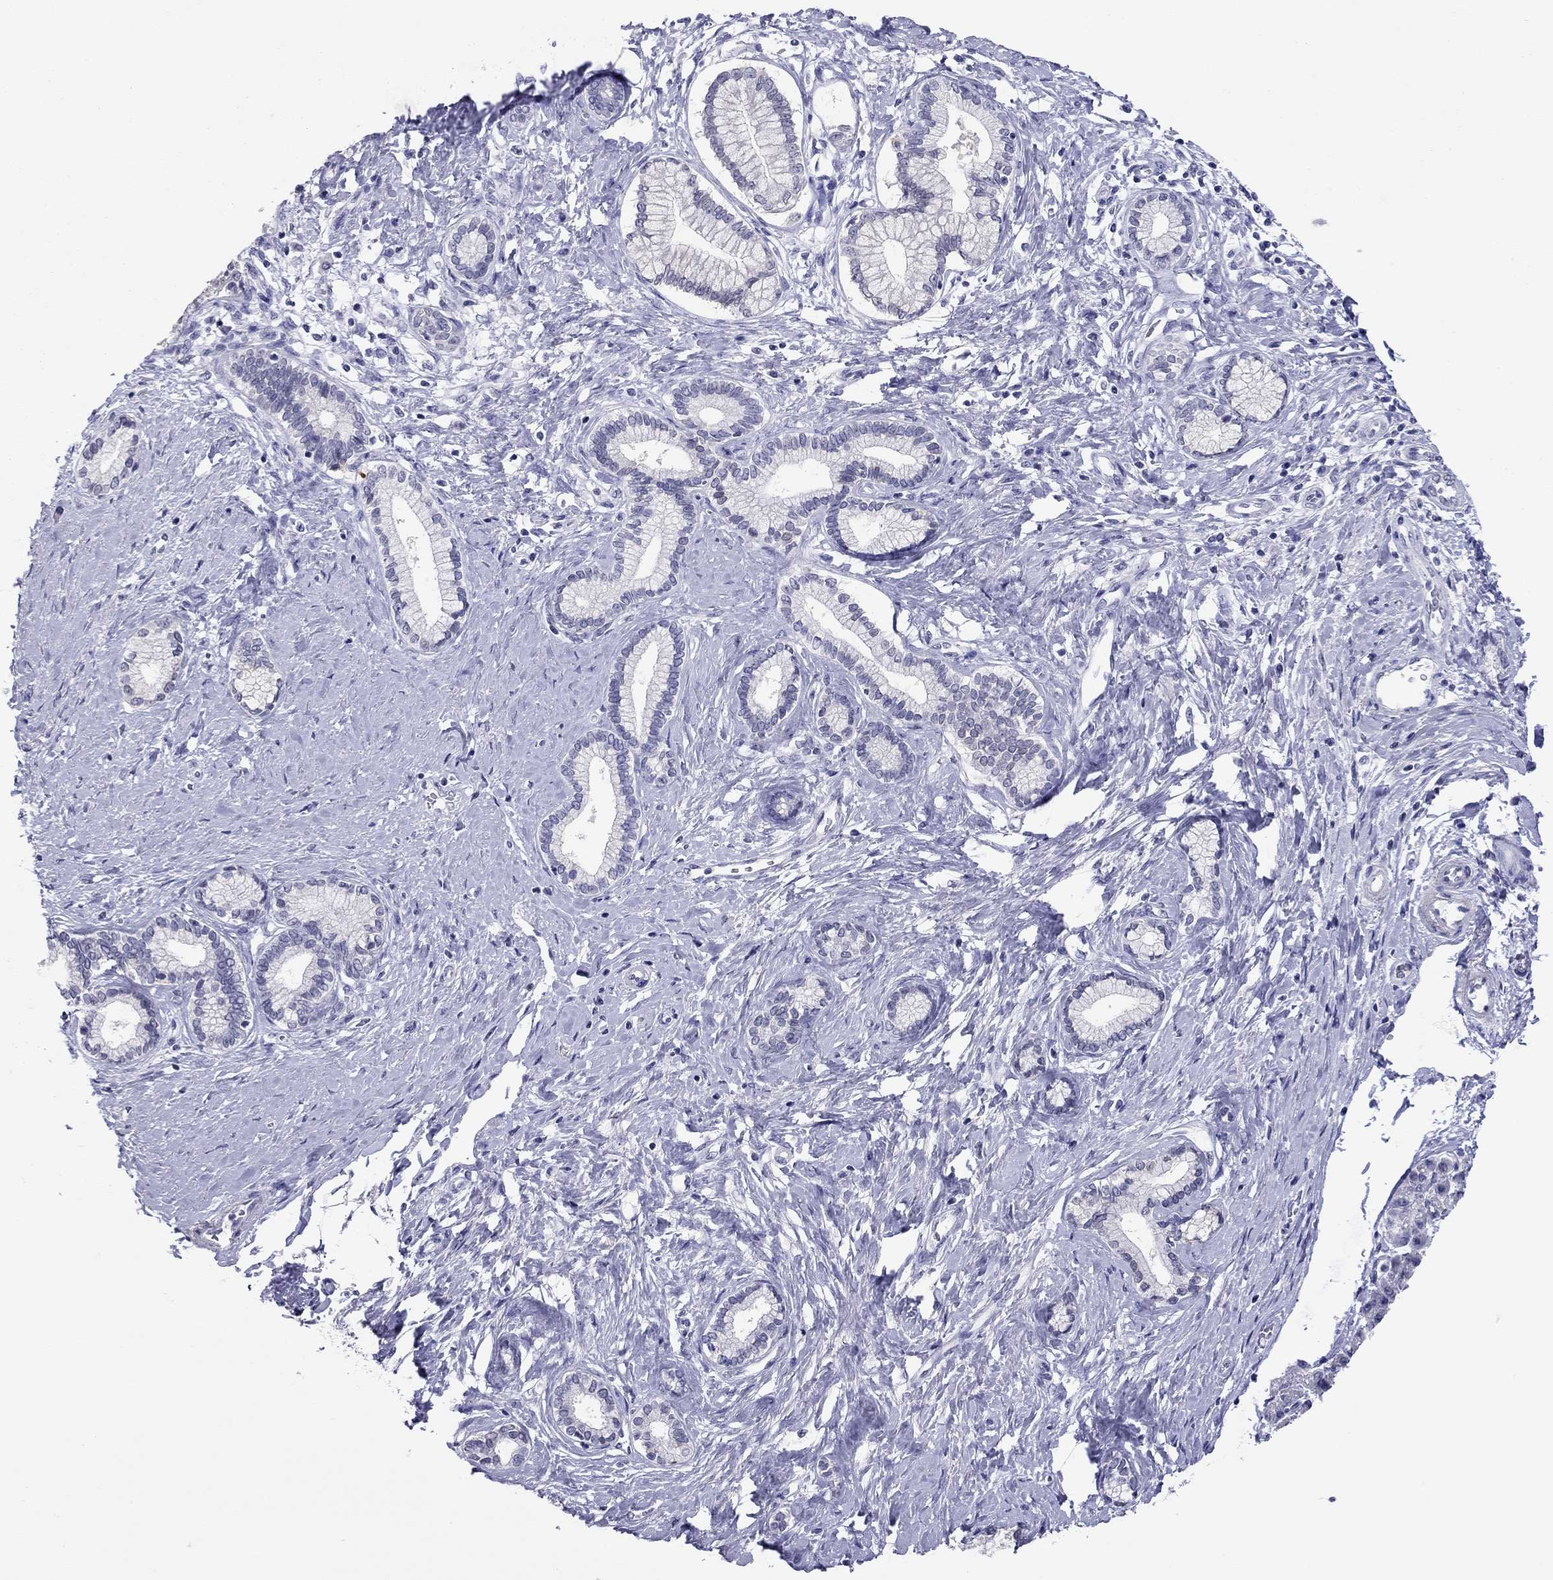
{"staining": {"intensity": "negative", "quantity": "none", "location": "none"}, "tissue": "pancreatic cancer", "cell_type": "Tumor cells", "image_type": "cancer", "snomed": [{"axis": "morphology", "description": "Adenocarcinoma, NOS"}, {"axis": "topography", "description": "Pancreas"}], "caption": "Tumor cells show no significant protein expression in pancreatic cancer.", "gene": "ARMC12", "patient": {"sex": "female", "age": 73}}